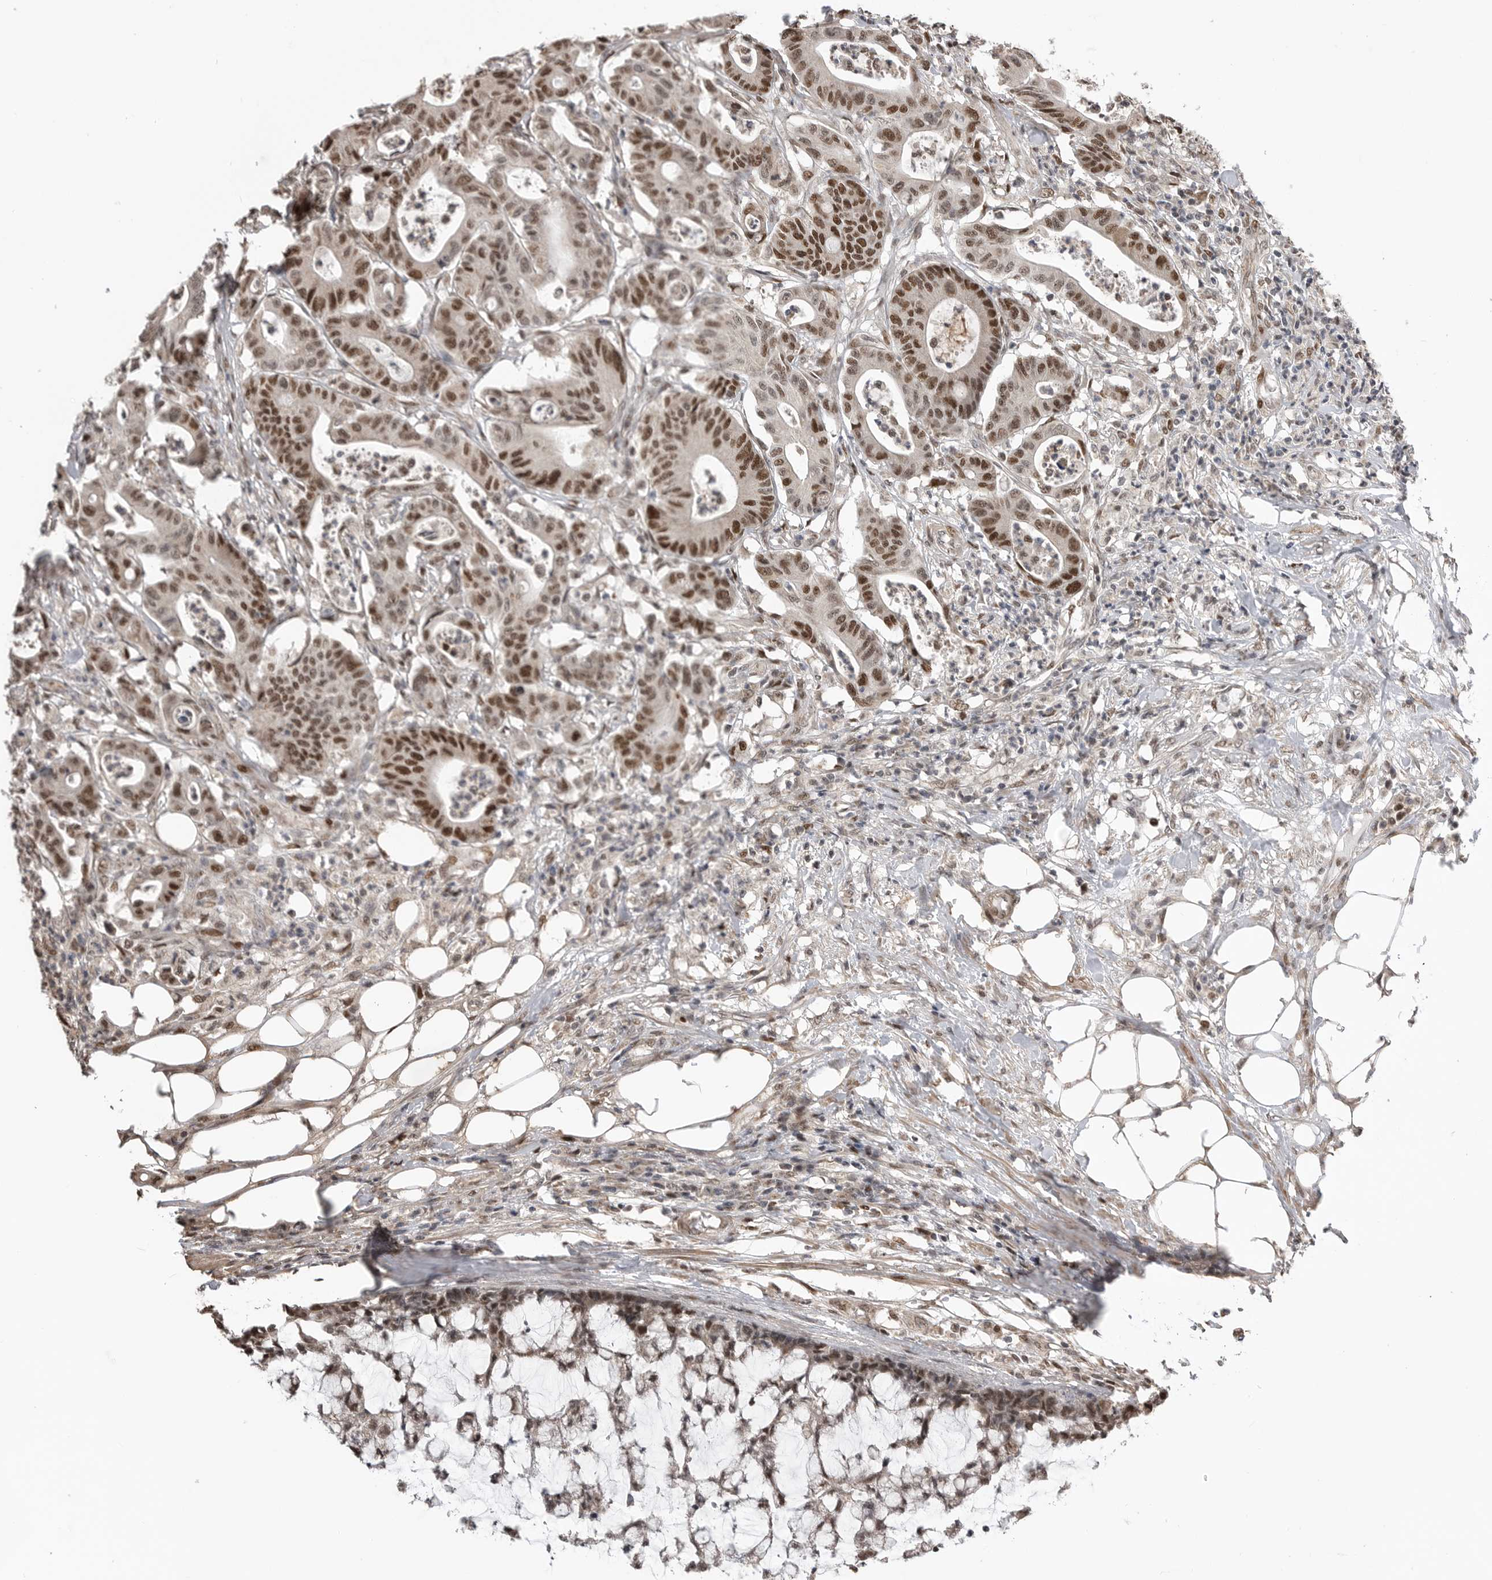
{"staining": {"intensity": "strong", "quantity": ">75%", "location": "nuclear"}, "tissue": "colorectal cancer", "cell_type": "Tumor cells", "image_type": "cancer", "snomed": [{"axis": "morphology", "description": "Adenocarcinoma, NOS"}, {"axis": "topography", "description": "Colon"}], "caption": "The immunohistochemical stain highlights strong nuclear staining in tumor cells of colorectal adenocarcinoma tissue. The staining was performed using DAB, with brown indicating positive protein expression. Nuclei are stained blue with hematoxylin.", "gene": "SMARCC1", "patient": {"sex": "female", "age": 84}}